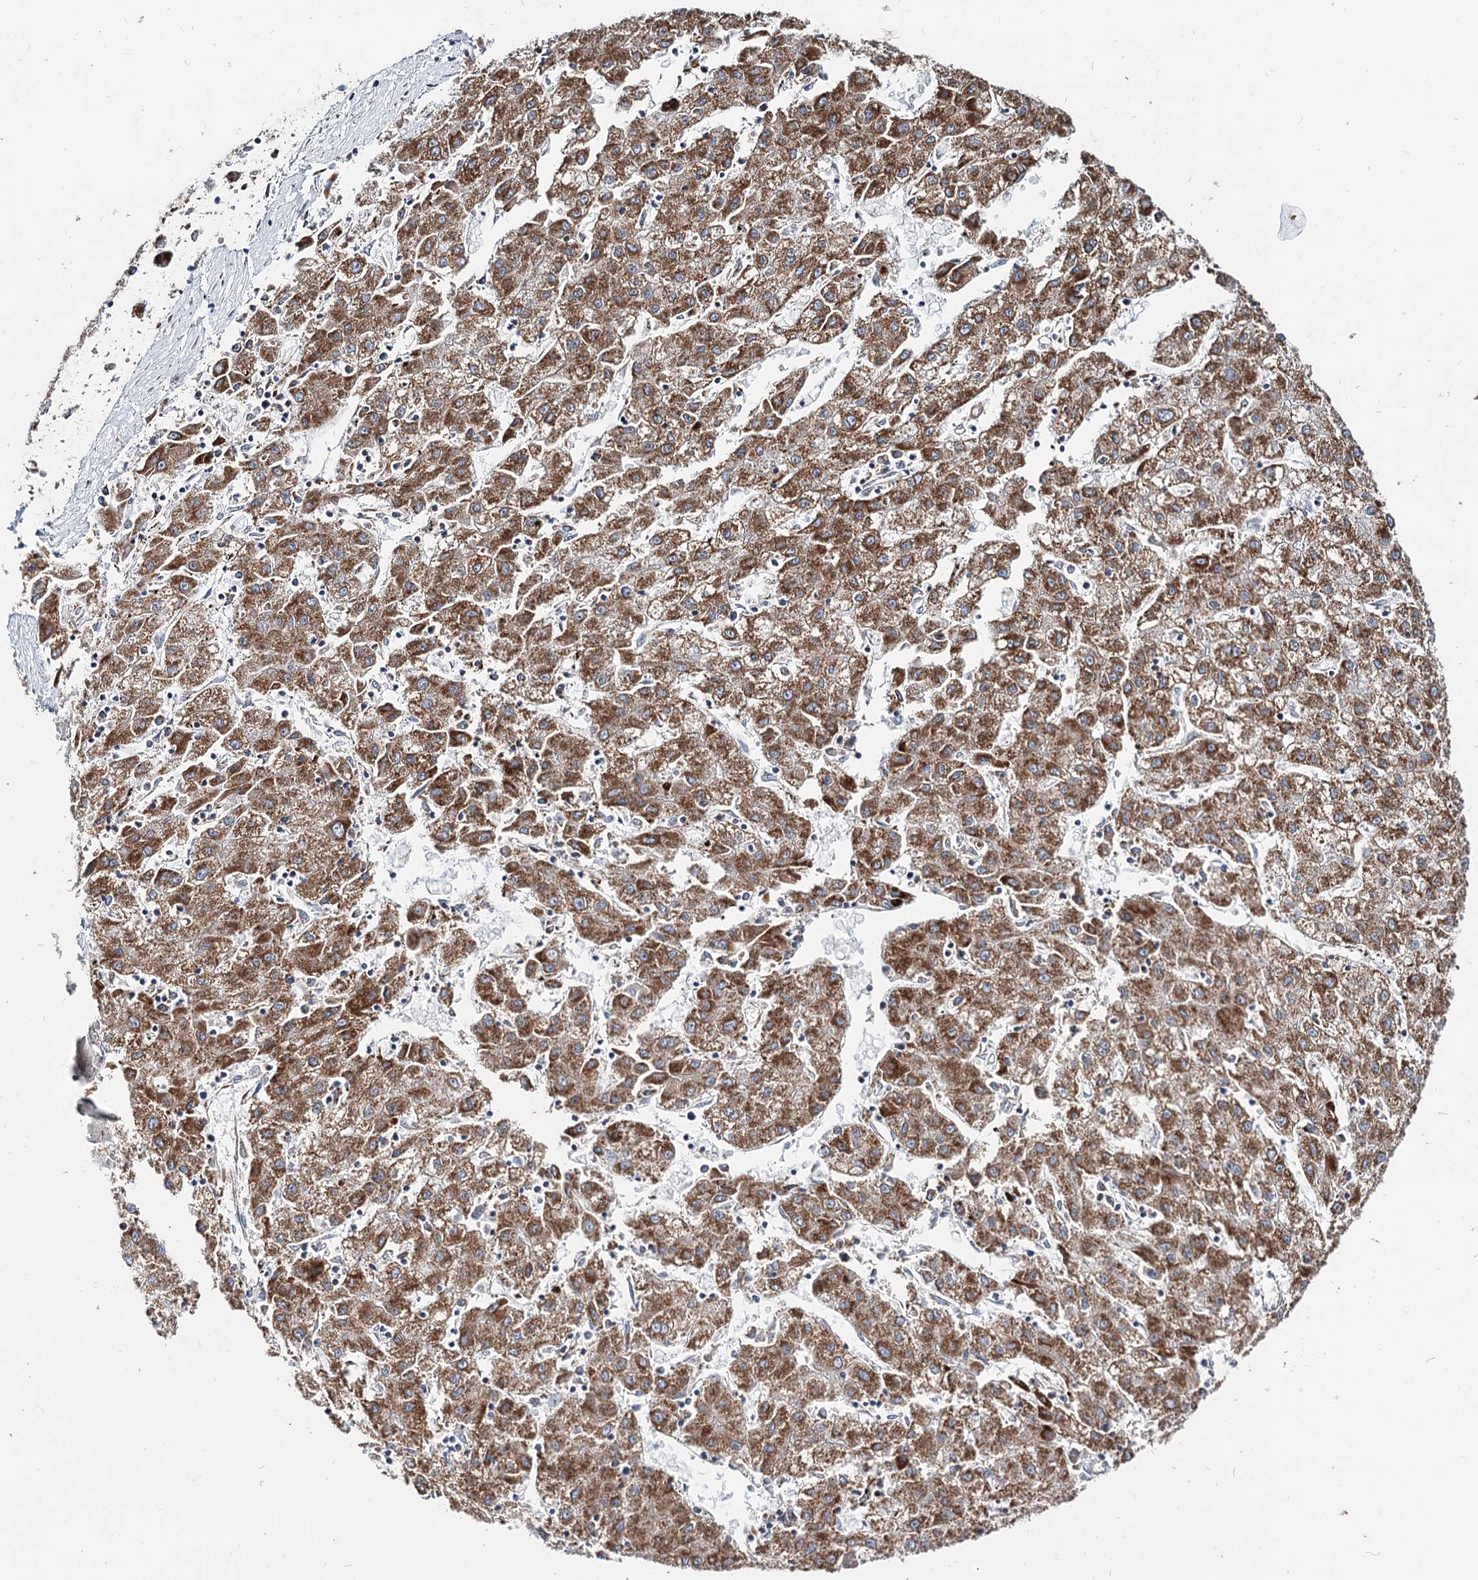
{"staining": {"intensity": "moderate", "quantity": ">75%", "location": "cytoplasmic/membranous"}, "tissue": "liver cancer", "cell_type": "Tumor cells", "image_type": "cancer", "snomed": [{"axis": "morphology", "description": "Carcinoma, Hepatocellular, NOS"}, {"axis": "topography", "description": "Liver"}], "caption": "IHC image of human liver cancer (hepatocellular carcinoma) stained for a protein (brown), which reveals medium levels of moderate cytoplasmic/membranous staining in about >75% of tumor cells.", "gene": "MCCC2", "patient": {"sex": "male", "age": 72}}